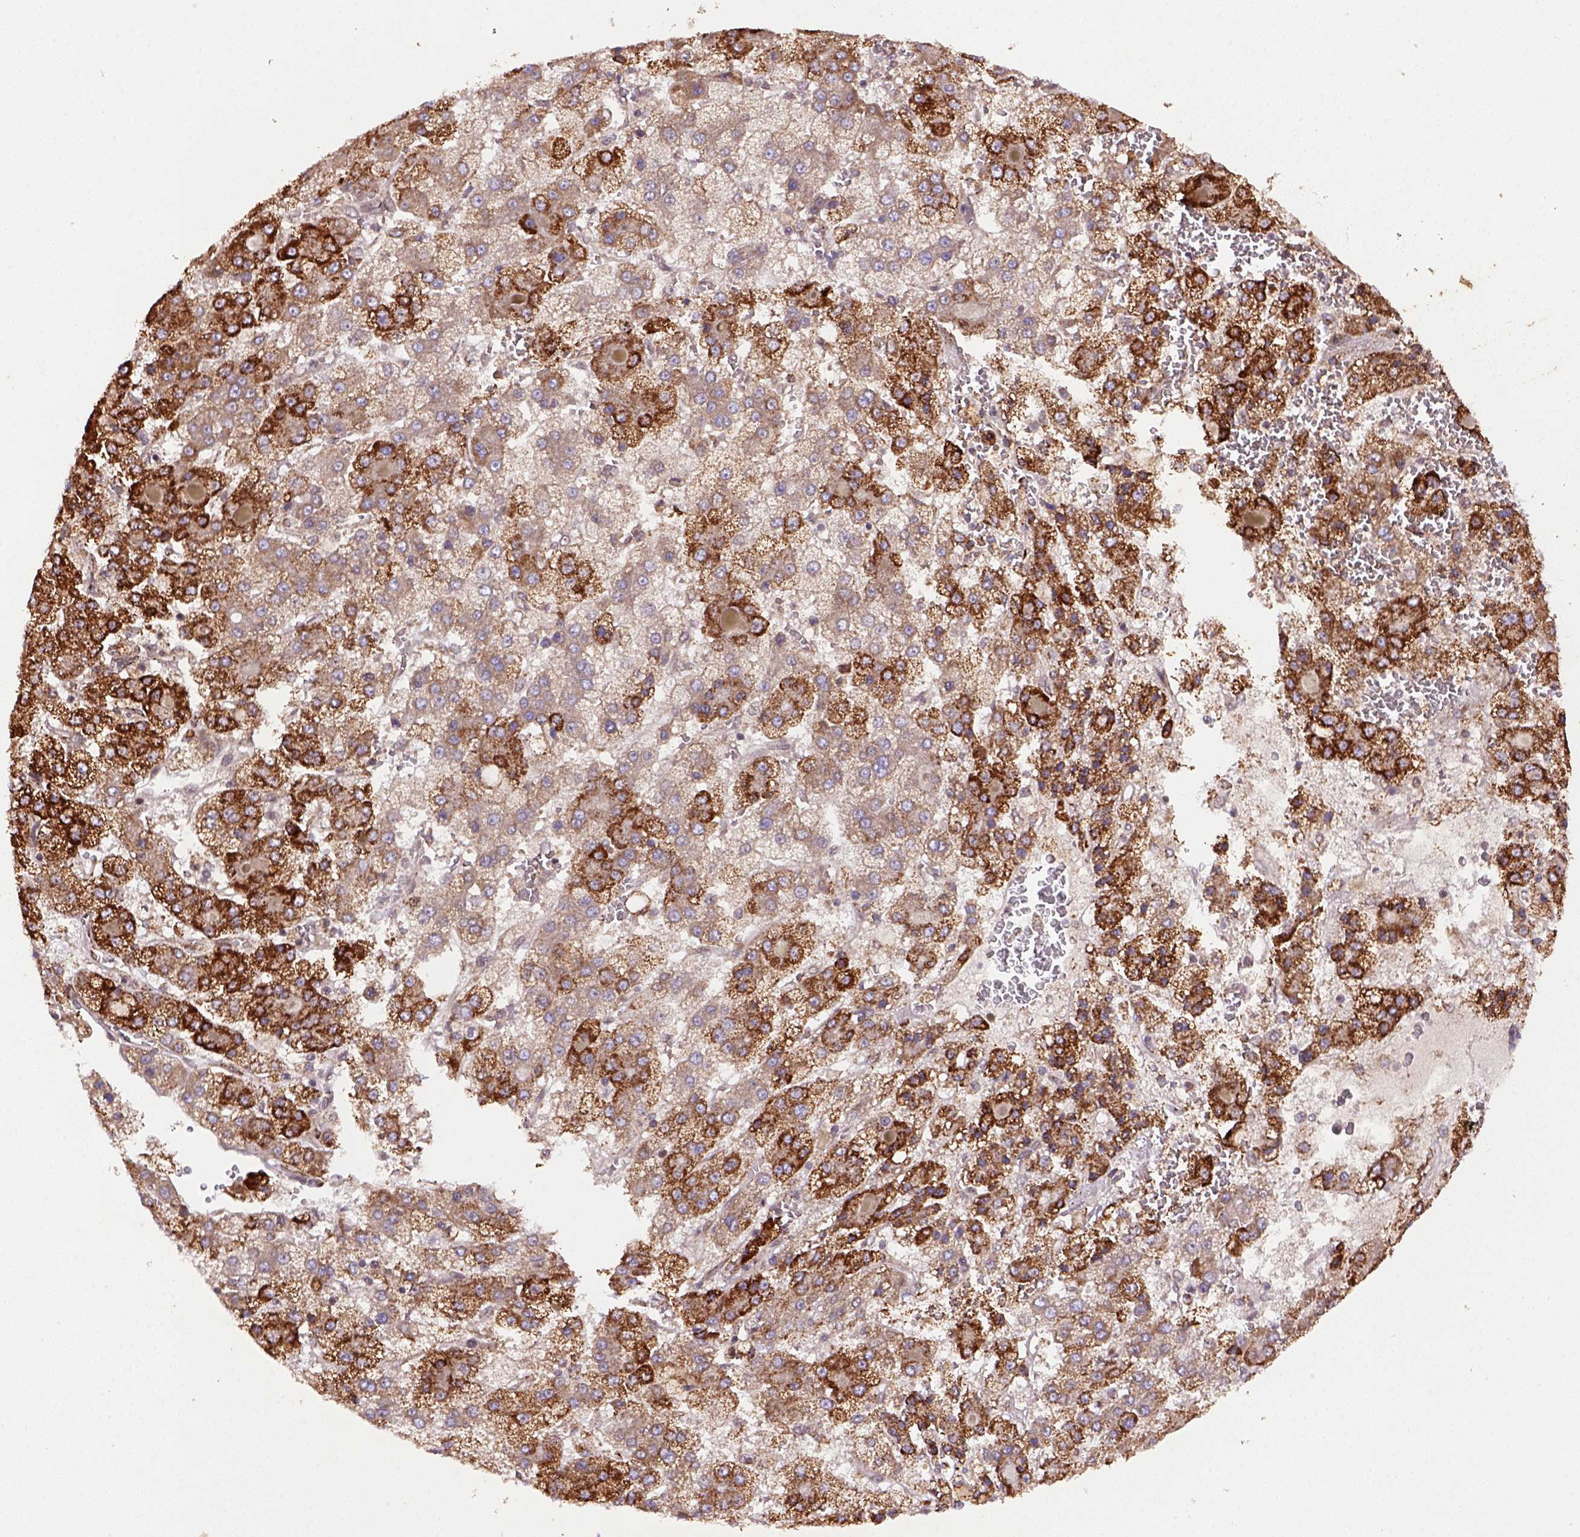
{"staining": {"intensity": "strong", "quantity": "25%-75%", "location": "cytoplasmic/membranous"}, "tissue": "liver cancer", "cell_type": "Tumor cells", "image_type": "cancer", "snomed": [{"axis": "morphology", "description": "Carcinoma, Hepatocellular, NOS"}, {"axis": "topography", "description": "Liver"}], "caption": "Immunohistochemistry staining of liver cancer, which exhibits high levels of strong cytoplasmic/membranous expression in approximately 25%-75% of tumor cells indicating strong cytoplasmic/membranous protein positivity. The staining was performed using DAB (brown) for protein detection and nuclei were counterstained in hematoxylin (blue).", "gene": "FZD7", "patient": {"sex": "male", "age": 73}}